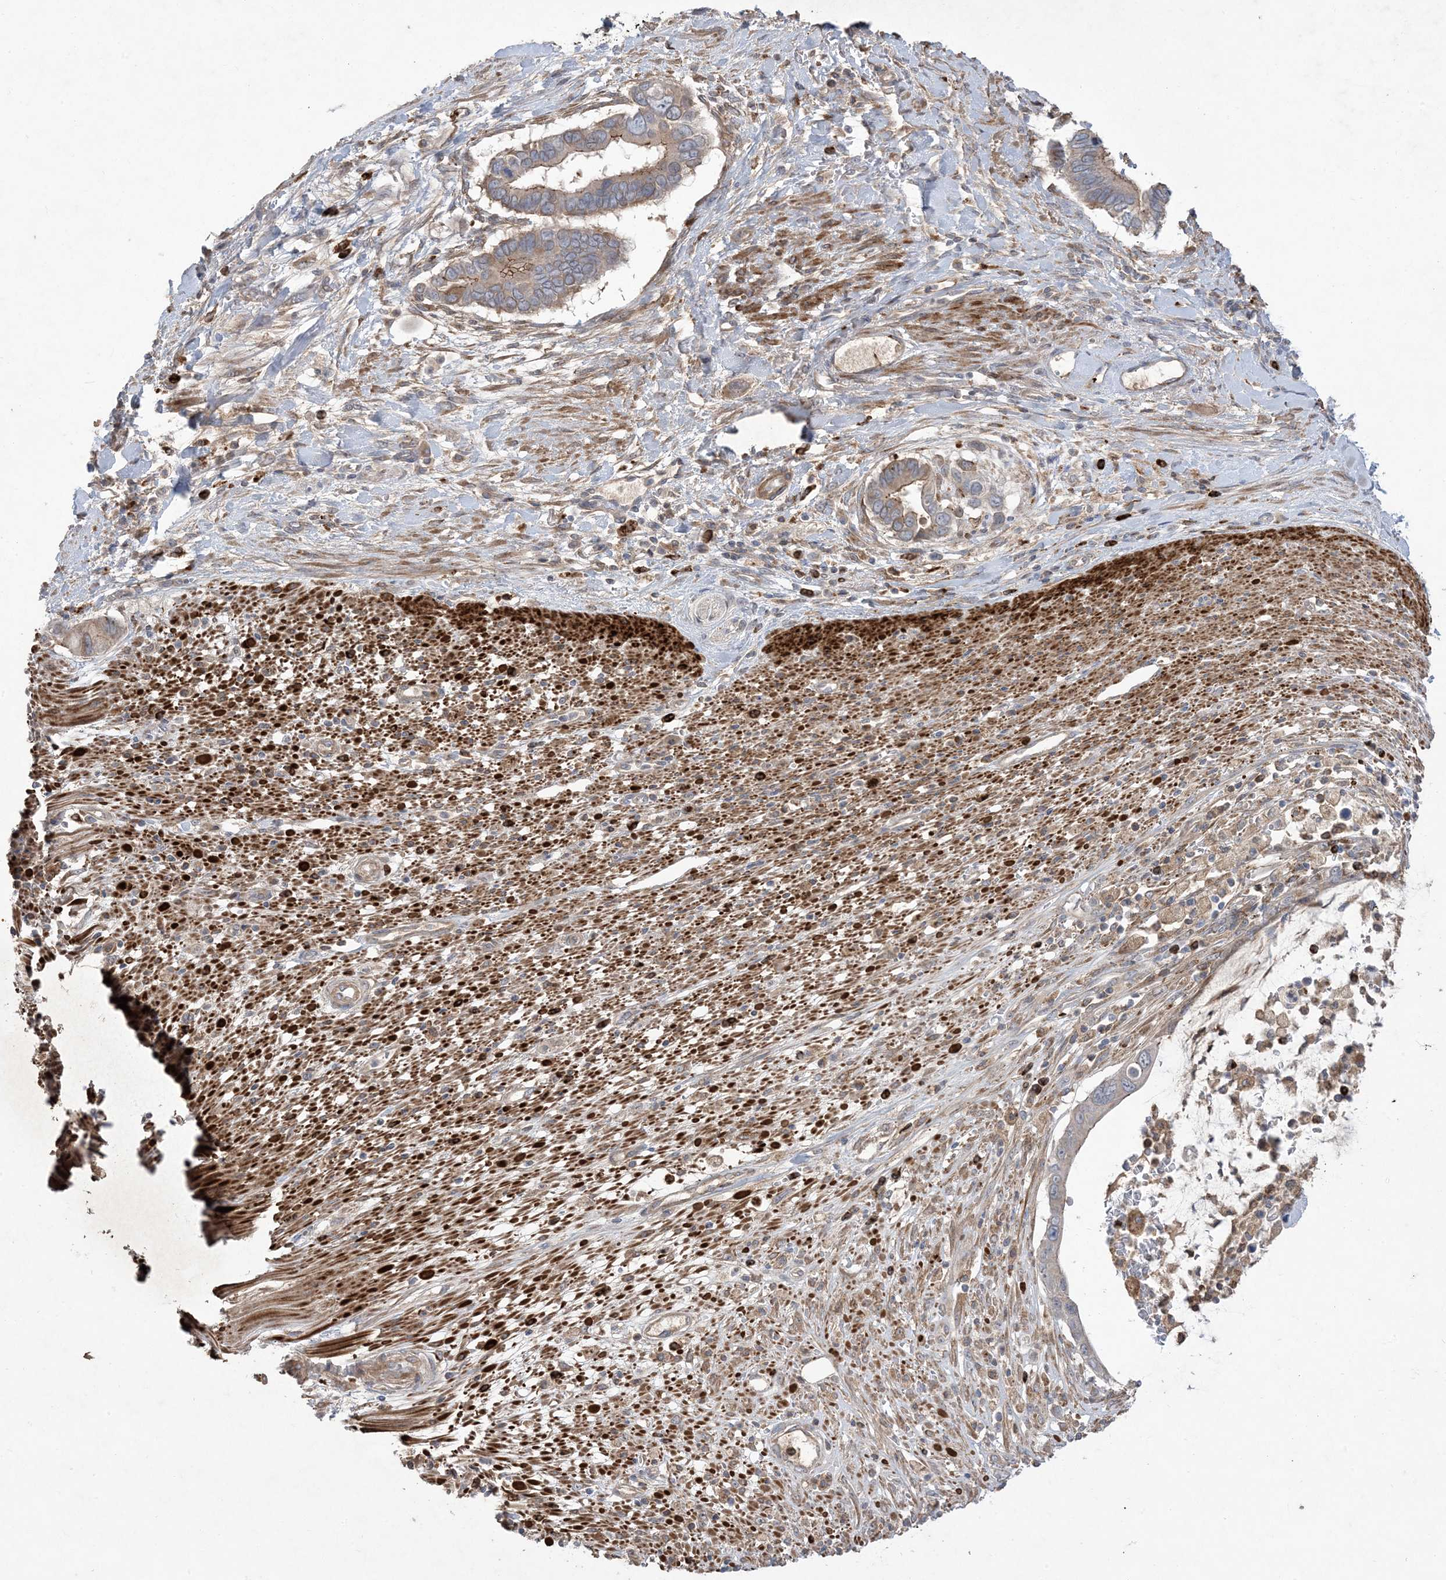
{"staining": {"intensity": "moderate", "quantity": "<25%", "location": "cytoplasmic/membranous"}, "tissue": "pancreatic cancer", "cell_type": "Tumor cells", "image_type": "cancer", "snomed": [{"axis": "morphology", "description": "Adenocarcinoma, NOS"}, {"axis": "topography", "description": "Pancreas"}], "caption": "This histopathology image demonstrates immunohistochemistry staining of human pancreatic cancer (adenocarcinoma), with low moderate cytoplasmic/membranous expression in approximately <25% of tumor cells.", "gene": "MASP2", "patient": {"sex": "male", "age": 68}}